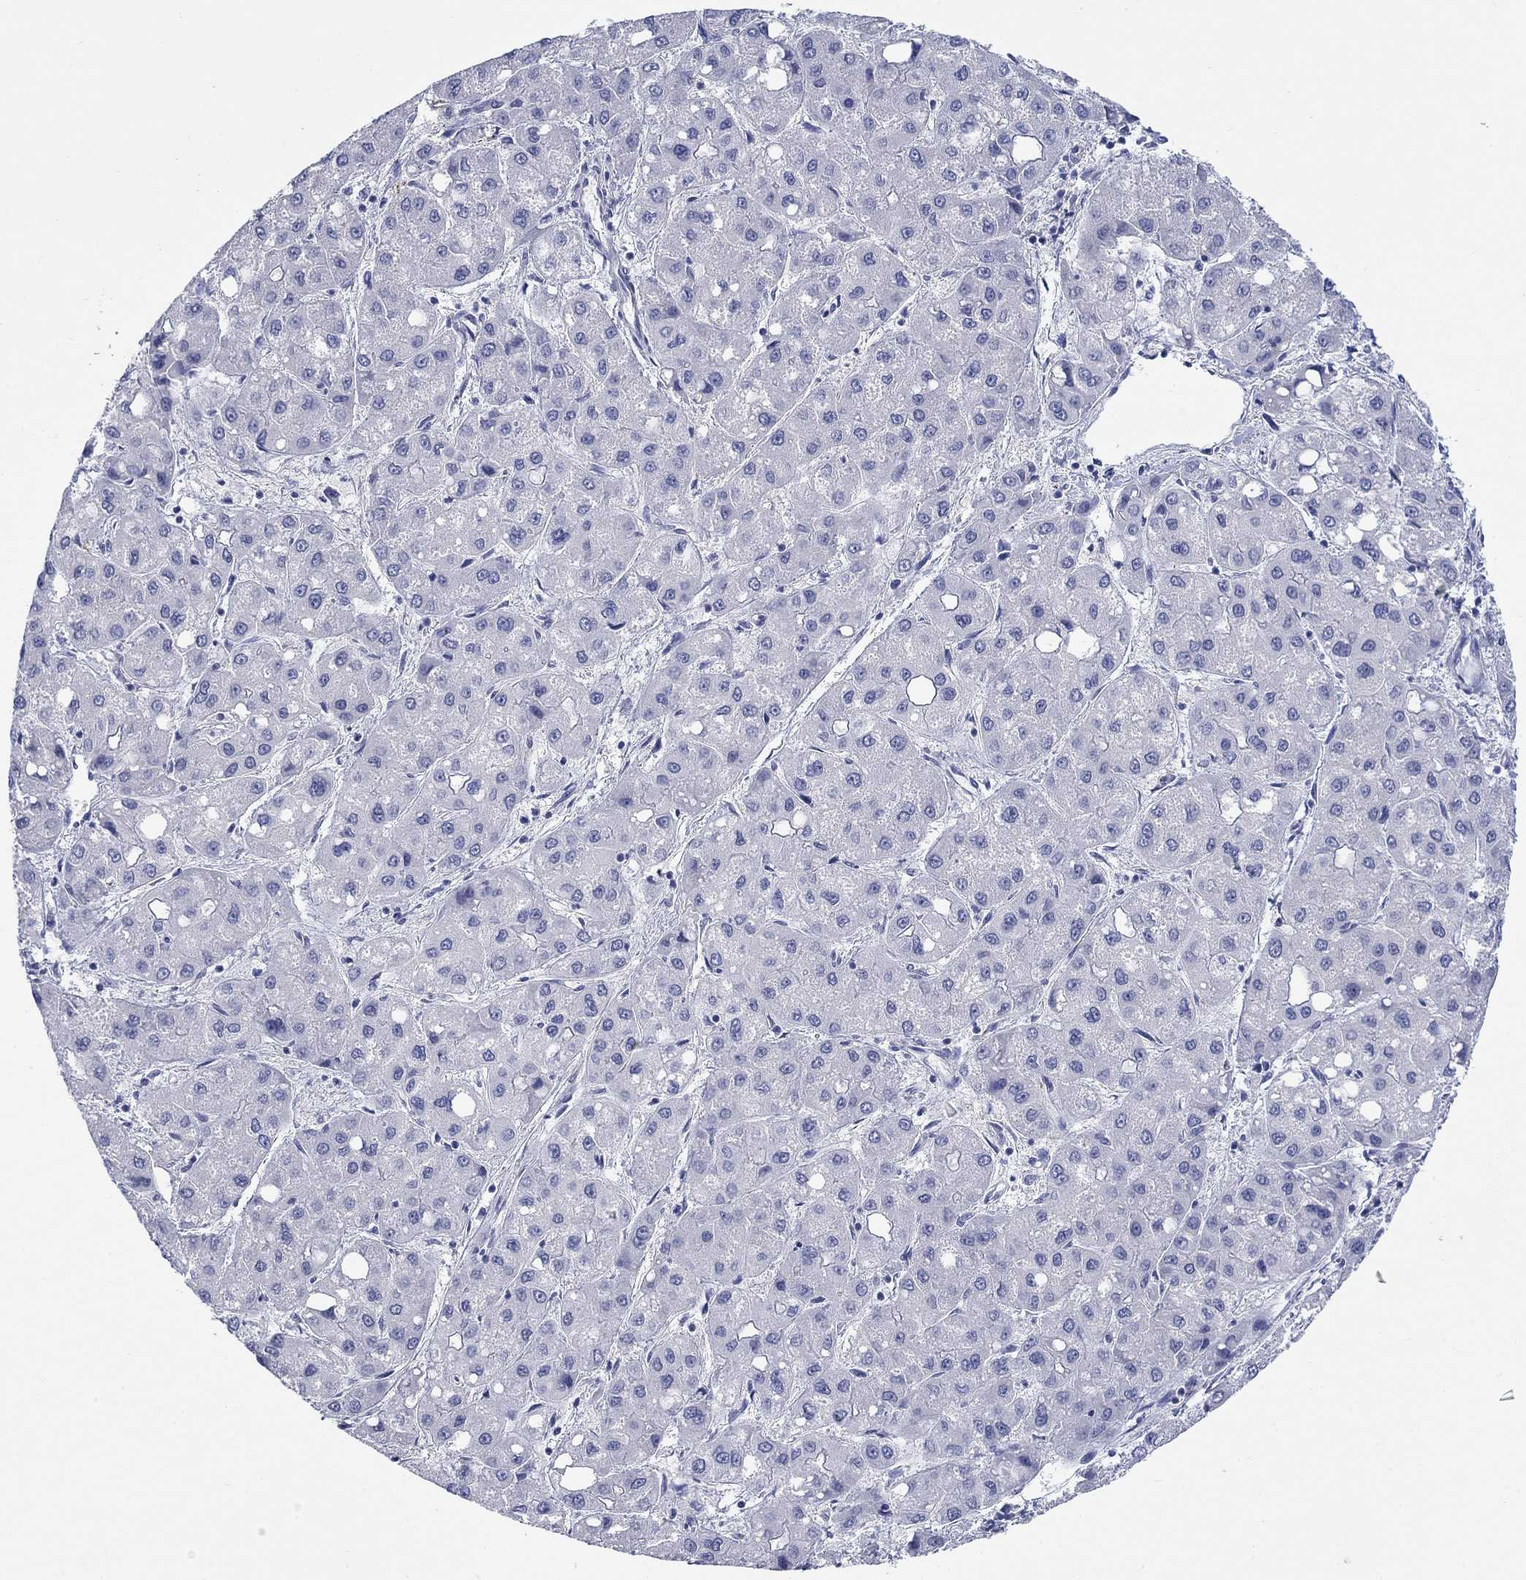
{"staining": {"intensity": "negative", "quantity": "none", "location": "none"}, "tissue": "liver cancer", "cell_type": "Tumor cells", "image_type": "cancer", "snomed": [{"axis": "morphology", "description": "Carcinoma, Hepatocellular, NOS"}, {"axis": "topography", "description": "Liver"}], "caption": "There is no significant expression in tumor cells of liver cancer (hepatocellular carcinoma).", "gene": "PTPRZ1", "patient": {"sex": "male", "age": 73}}